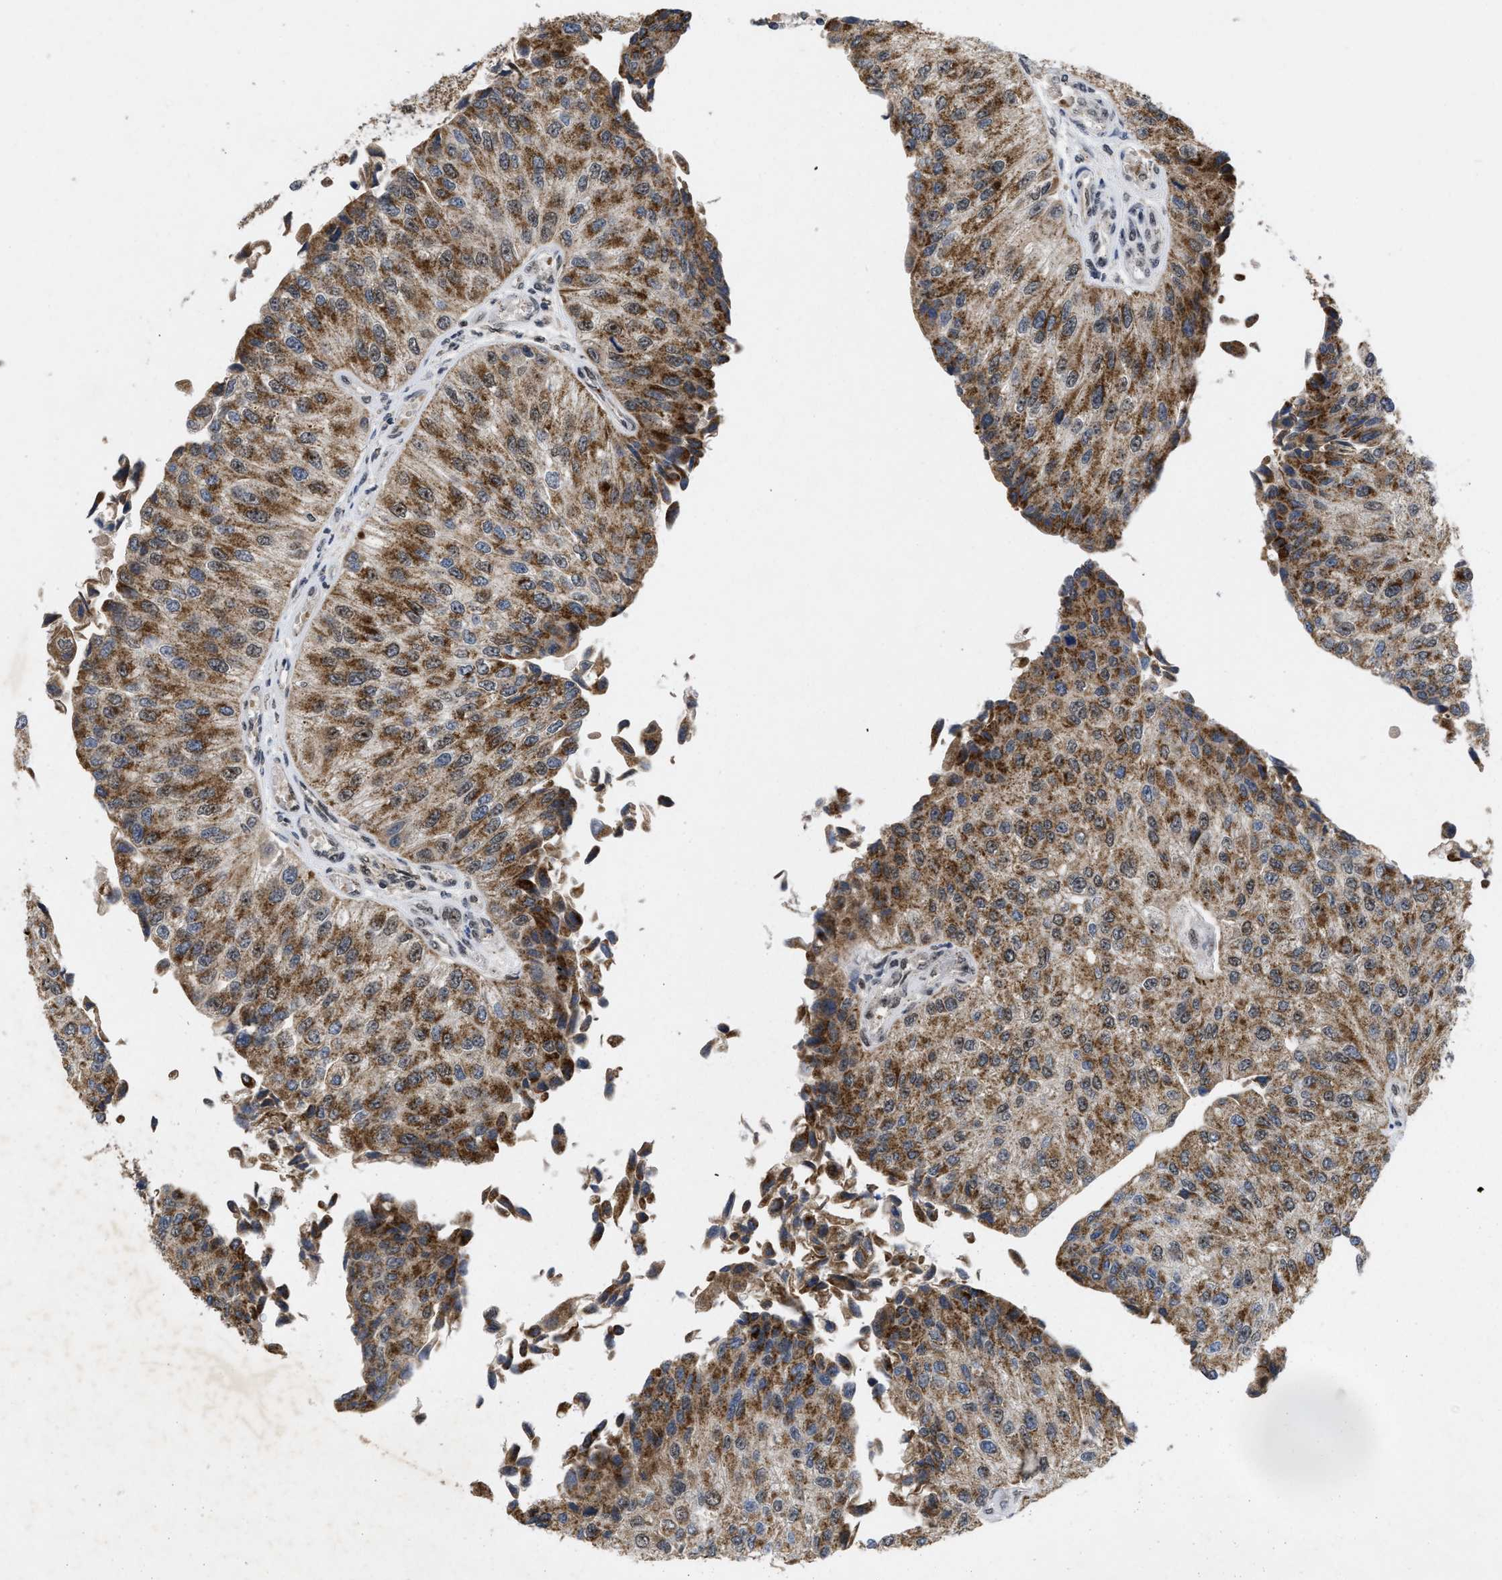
{"staining": {"intensity": "moderate", "quantity": ">75%", "location": "cytoplasmic/membranous"}, "tissue": "urothelial cancer", "cell_type": "Tumor cells", "image_type": "cancer", "snomed": [{"axis": "morphology", "description": "Urothelial carcinoma, High grade"}, {"axis": "topography", "description": "Kidney"}, {"axis": "topography", "description": "Urinary bladder"}], "caption": "High-magnification brightfield microscopy of urothelial cancer stained with DAB (3,3'-diaminobenzidine) (brown) and counterstained with hematoxylin (blue). tumor cells exhibit moderate cytoplasmic/membranous expression is present in about>75% of cells.", "gene": "ZNF346", "patient": {"sex": "male", "age": 77}}